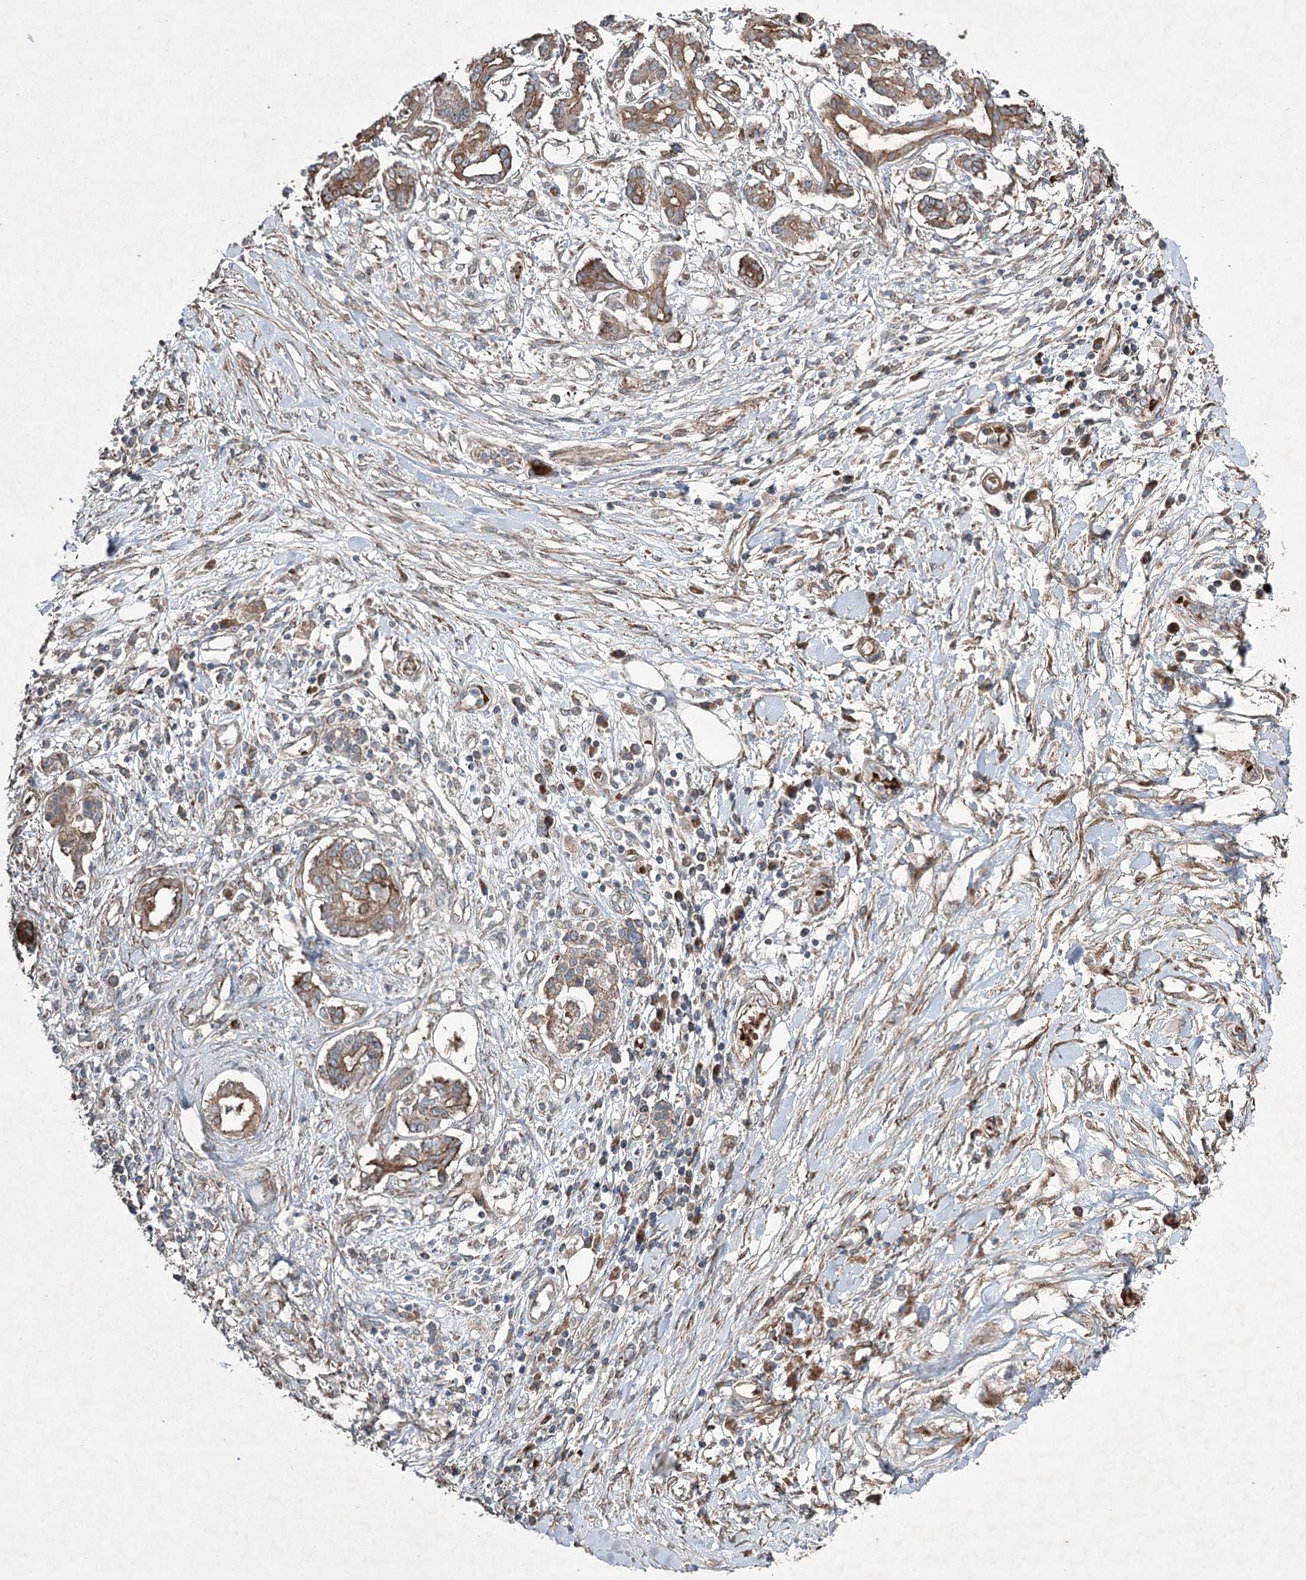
{"staining": {"intensity": "moderate", "quantity": ">75%", "location": "cytoplasmic/membranous"}, "tissue": "pancreatic cancer", "cell_type": "Tumor cells", "image_type": "cancer", "snomed": [{"axis": "morphology", "description": "Adenocarcinoma, NOS"}, {"axis": "topography", "description": "Pancreas"}], "caption": "Human adenocarcinoma (pancreatic) stained for a protein (brown) shows moderate cytoplasmic/membranous positive expression in approximately >75% of tumor cells.", "gene": "SERINC5", "patient": {"sex": "female", "age": 56}}